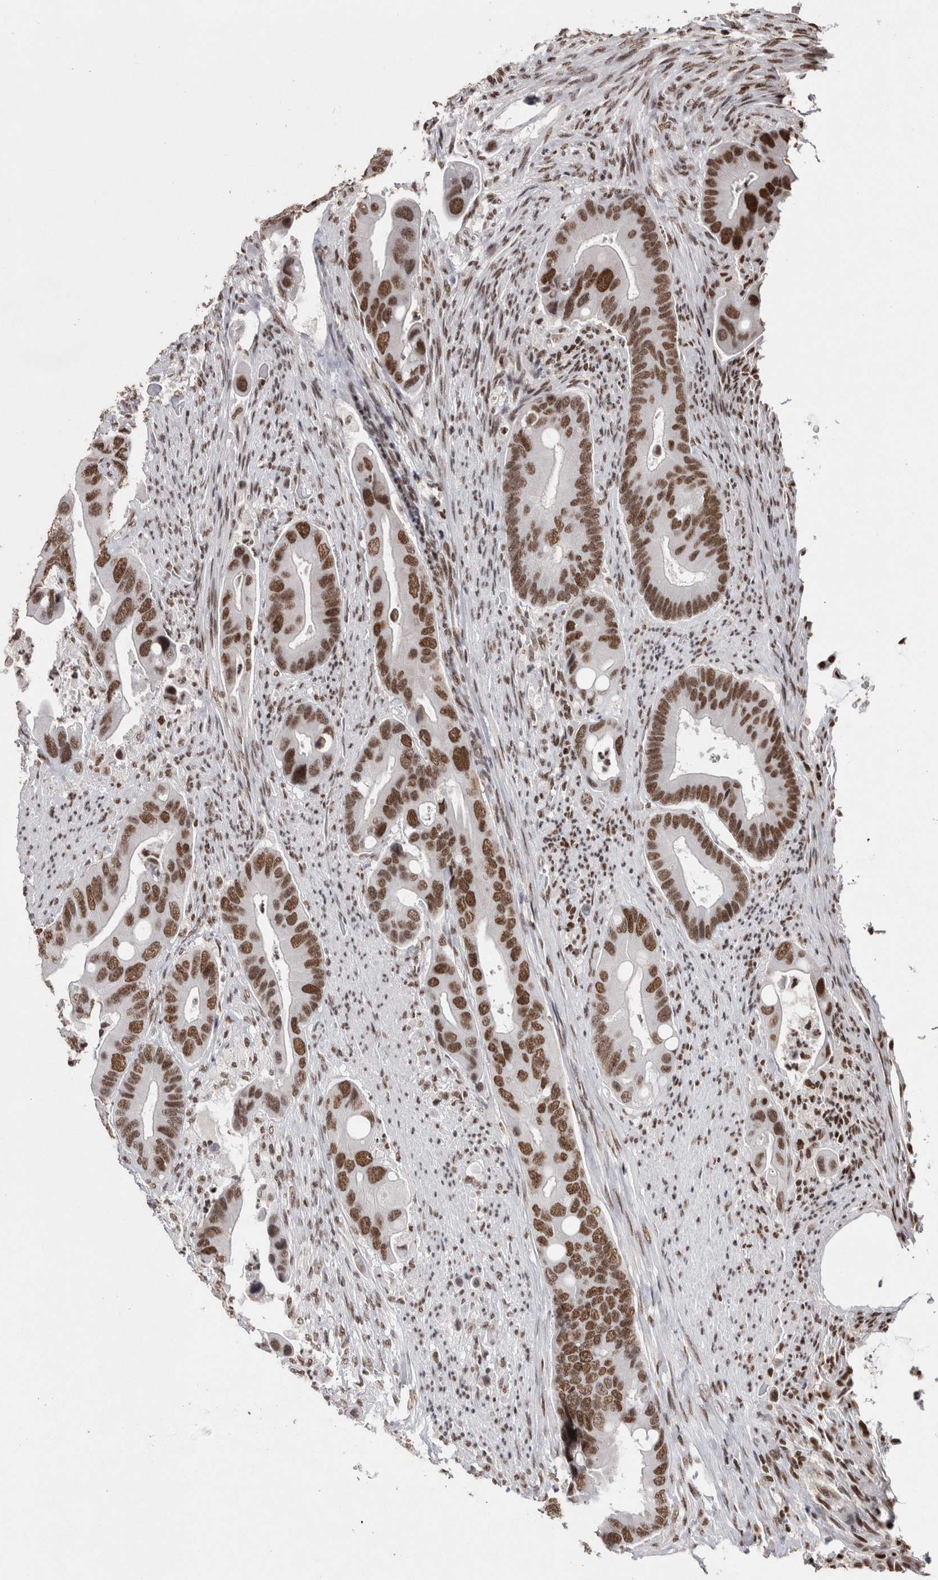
{"staining": {"intensity": "strong", "quantity": ">75%", "location": "nuclear"}, "tissue": "colorectal cancer", "cell_type": "Tumor cells", "image_type": "cancer", "snomed": [{"axis": "morphology", "description": "Adenocarcinoma, NOS"}, {"axis": "topography", "description": "Rectum"}], "caption": "A photomicrograph showing strong nuclear staining in about >75% of tumor cells in adenocarcinoma (colorectal), as visualized by brown immunohistochemical staining.", "gene": "SMC1A", "patient": {"sex": "female", "age": 57}}